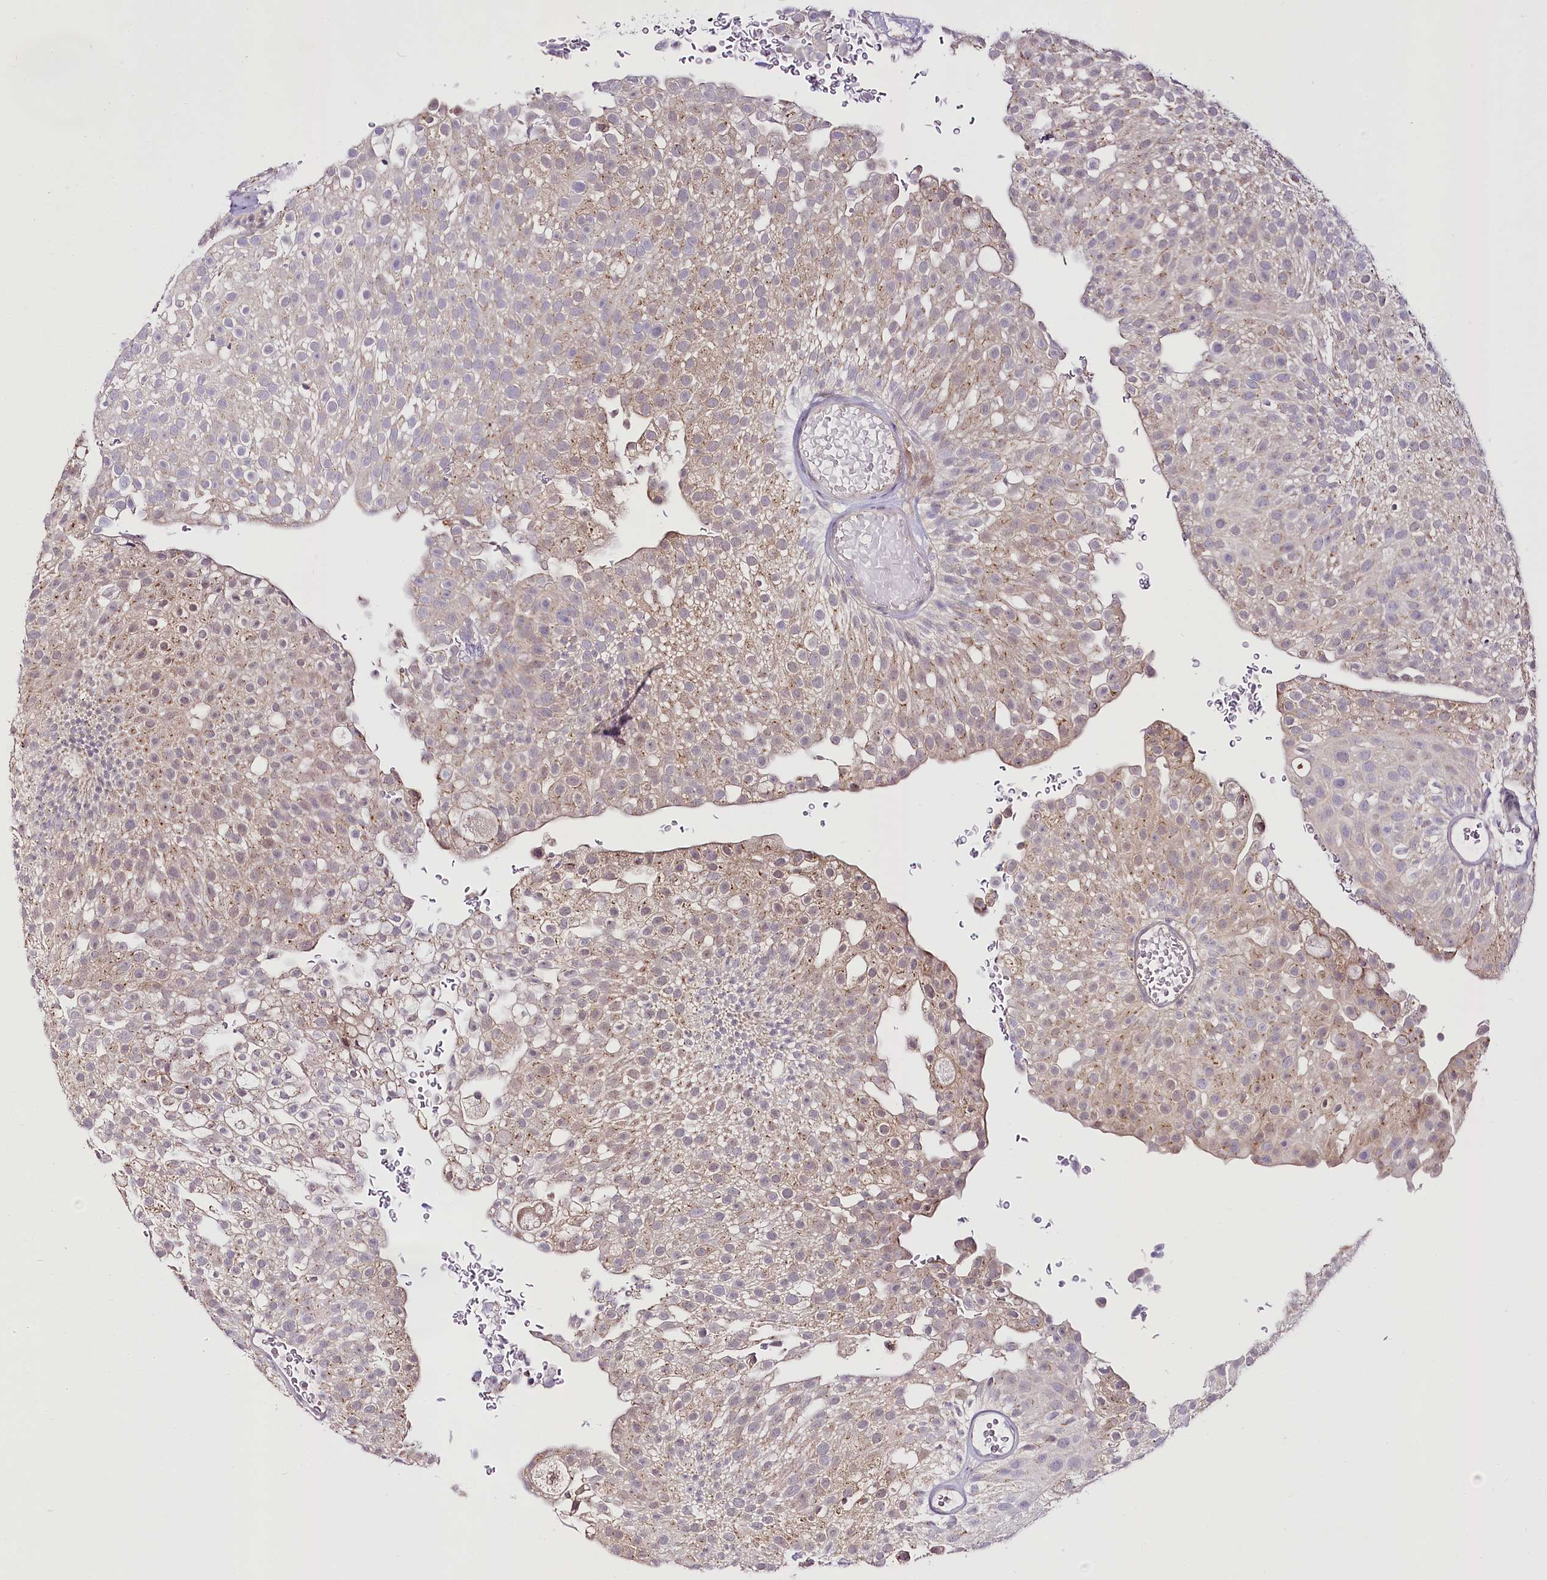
{"staining": {"intensity": "weak", "quantity": "25%-75%", "location": "cytoplasmic/membranous"}, "tissue": "urothelial cancer", "cell_type": "Tumor cells", "image_type": "cancer", "snomed": [{"axis": "morphology", "description": "Urothelial carcinoma, Low grade"}, {"axis": "topography", "description": "Urinary bladder"}], "caption": "A low amount of weak cytoplasmic/membranous staining is present in about 25%-75% of tumor cells in urothelial cancer tissue.", "gene": "VWA5A", "patient": {"sex": "male", "age": 78}}